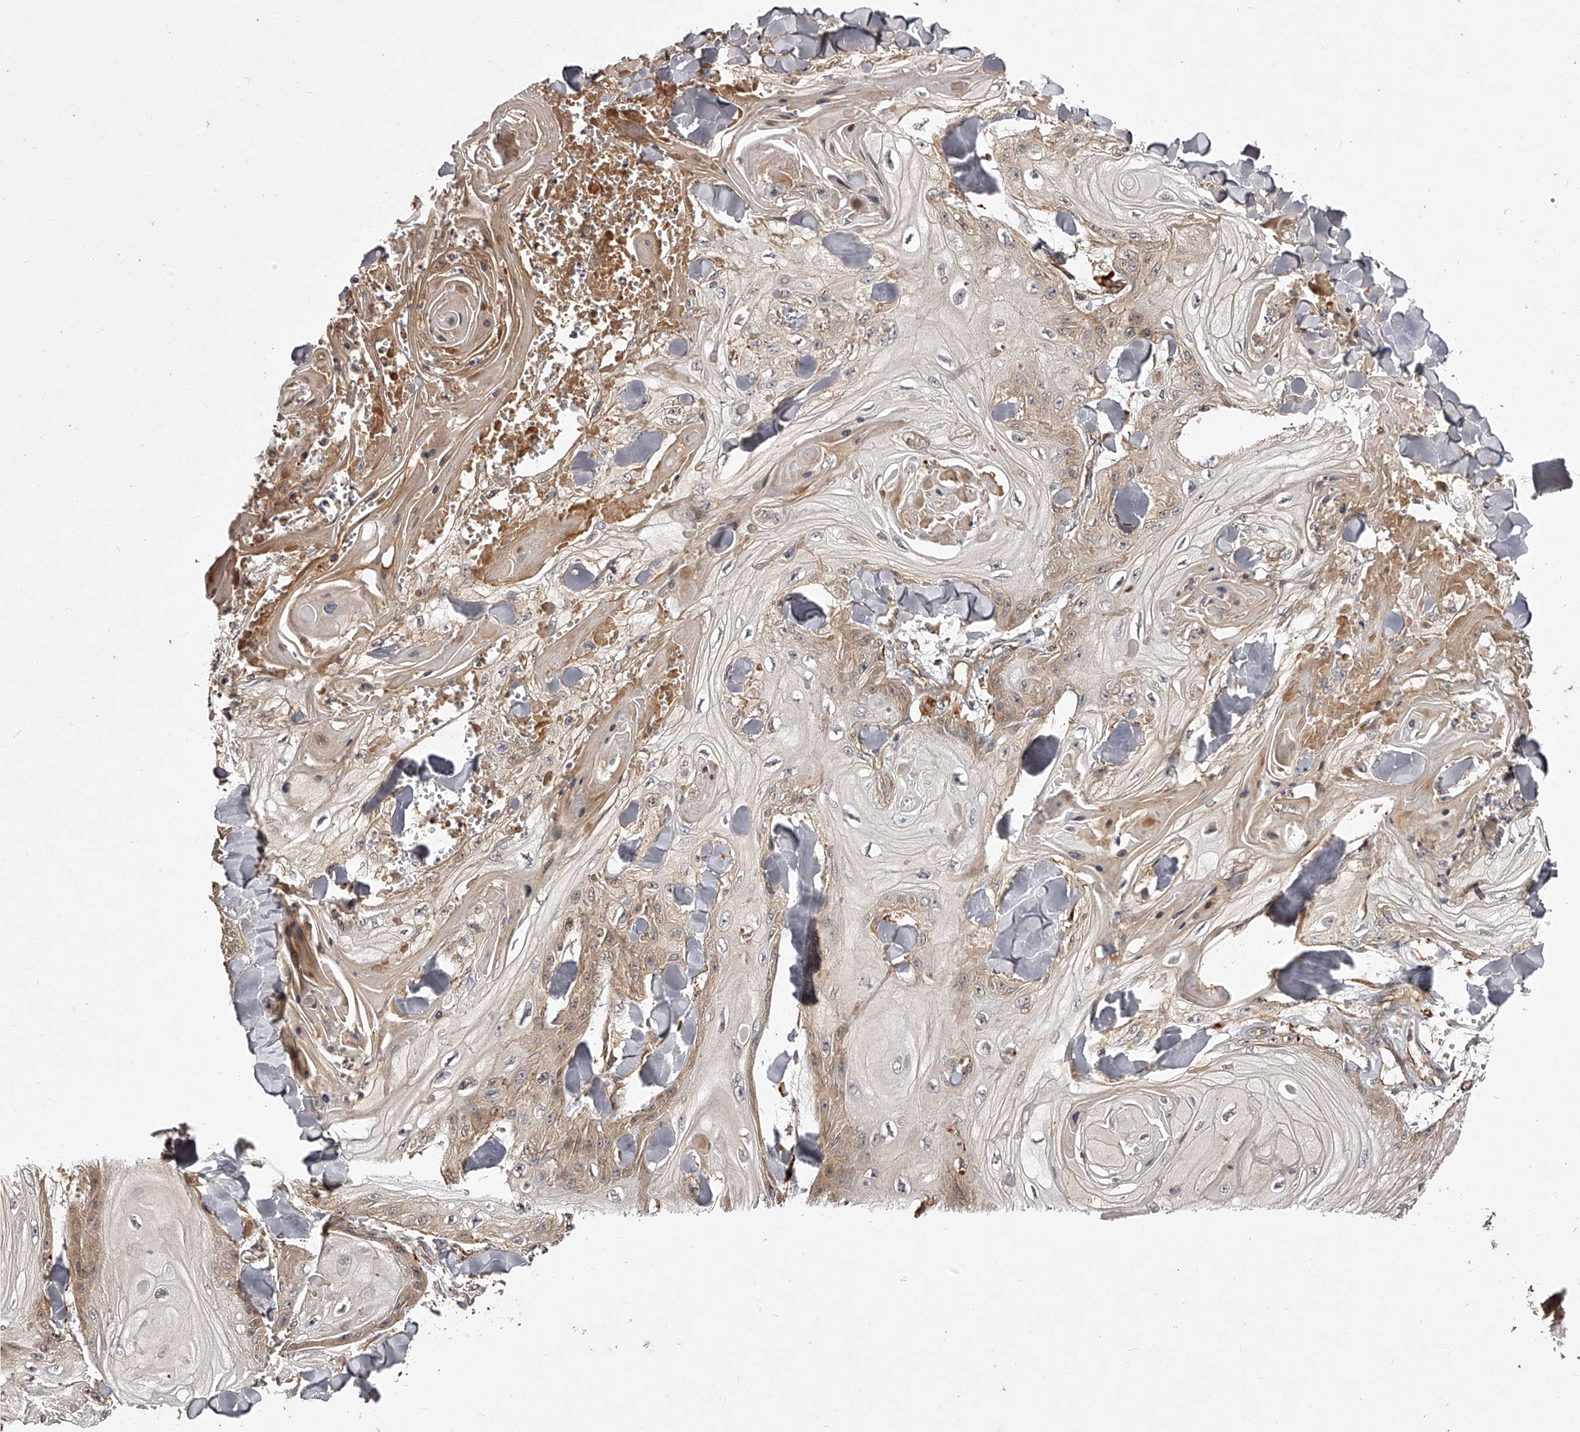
{"staining": {"intensity": "weak", "quantity": "25%-75%", "location": "cytoplasmic/membranous"}, "tissue": "skin cancer", "cell_type": "Tumor cells", "image_type": "cancer", "snomed": [{"axis": "morphology", "description": "Squamous cell carcinoma, NOS"}, {"axis": "topography", "description": "Skin"}], "caption": "The immunohistochemical stain labels weak cytoplasmic/membranous positivity in tumor cells of skin cancer tissue.", "gene": "CRYZL1", "patient": {"sex": "male", "age": 74}}